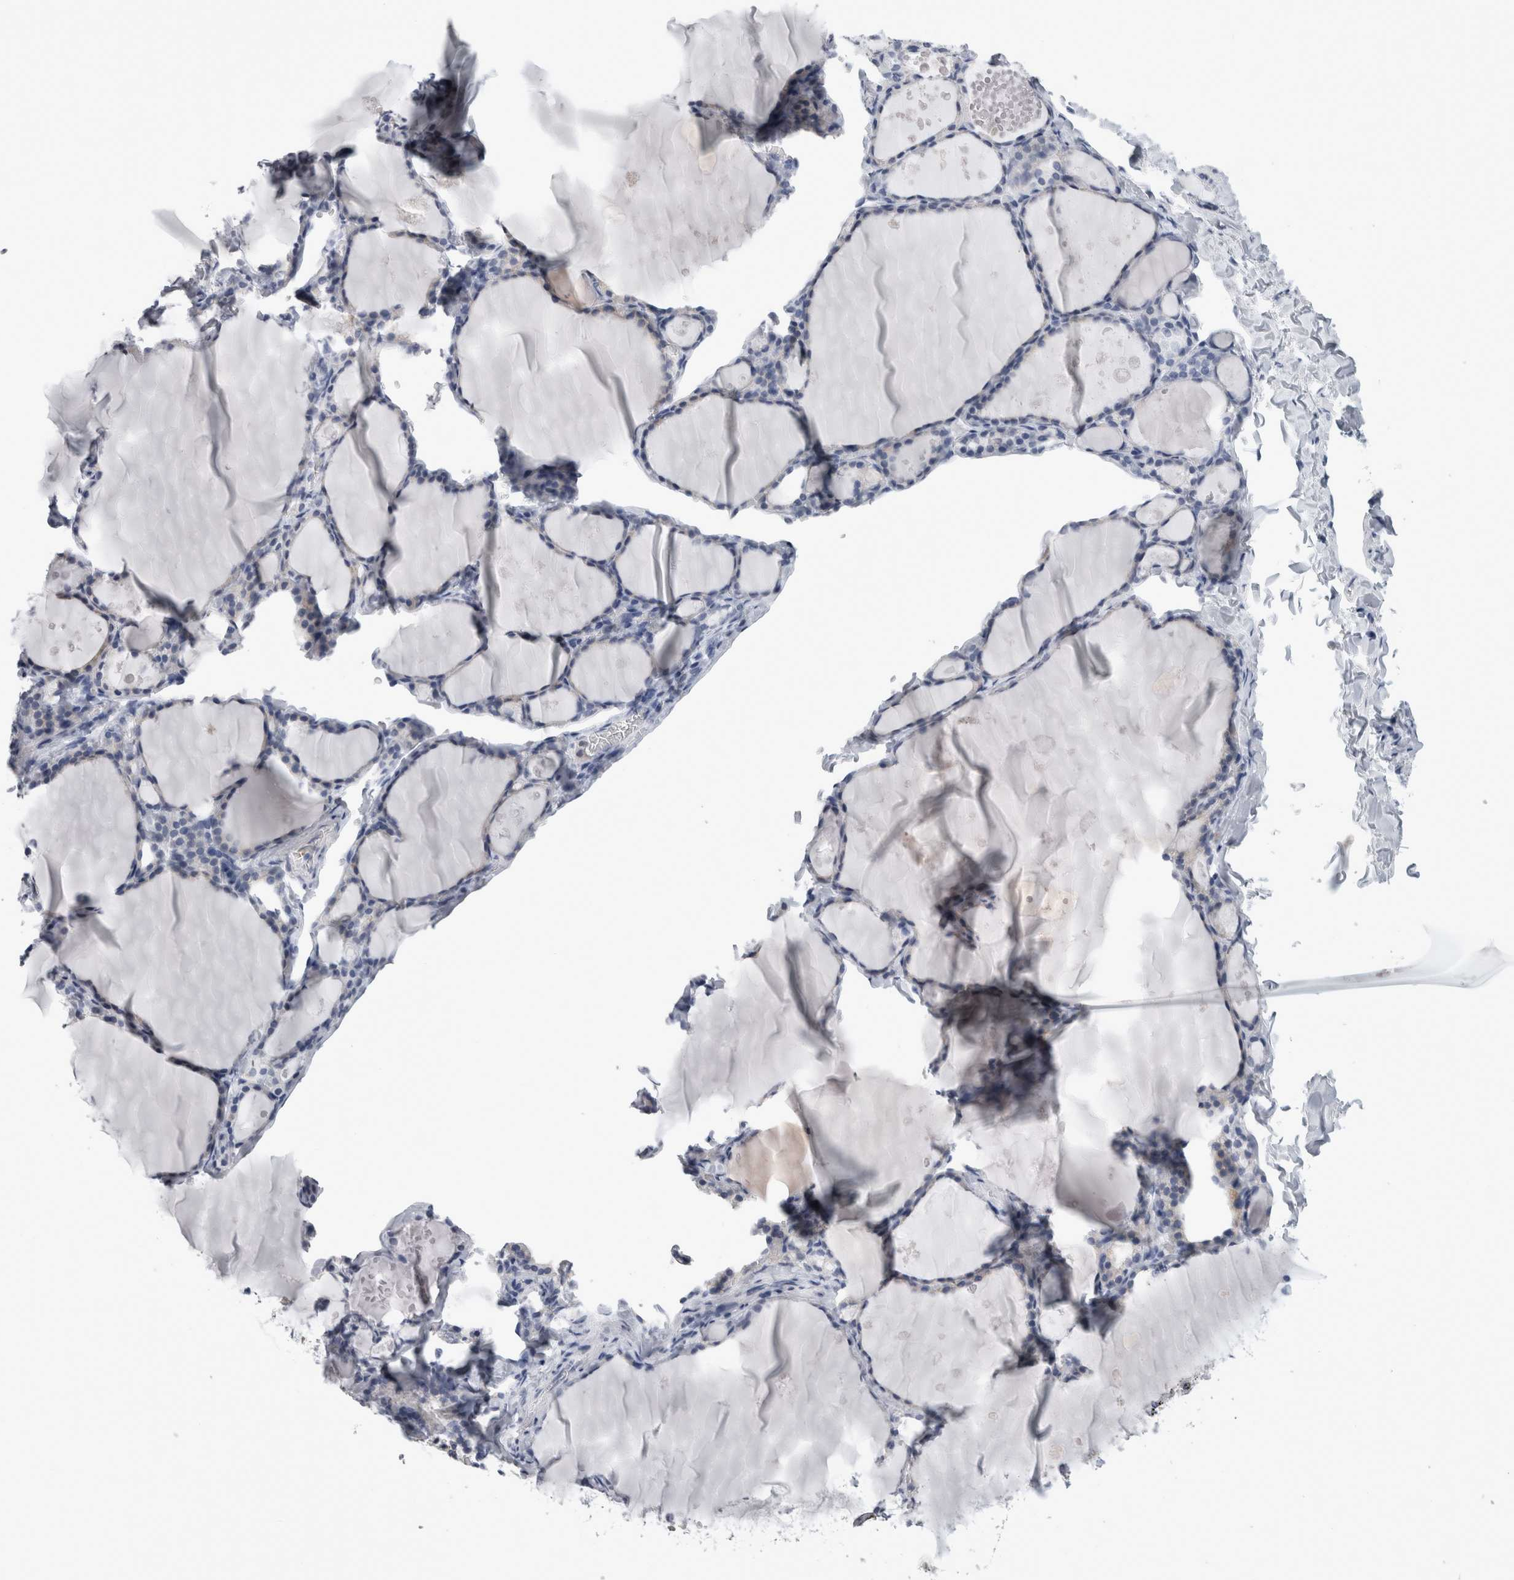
{"staining": {"intensity": "negative", "quantity": "none", "location": "none"}, "tissue": "thyroid gland", "cell_type": "Glandular cells", "image_type": "normal", "snomed": [{"axis": "morphology", "description": "Normal tissue, NOS"}, {"axis": "topography", "description": "Thyroid gland"}], "caption": "This is an IHC photomicrograph of benign thyroid gland. There is no expression in glandular cells.", "gene": "ALDH8A1", "patient": {"sex": "male", "age": 56}}